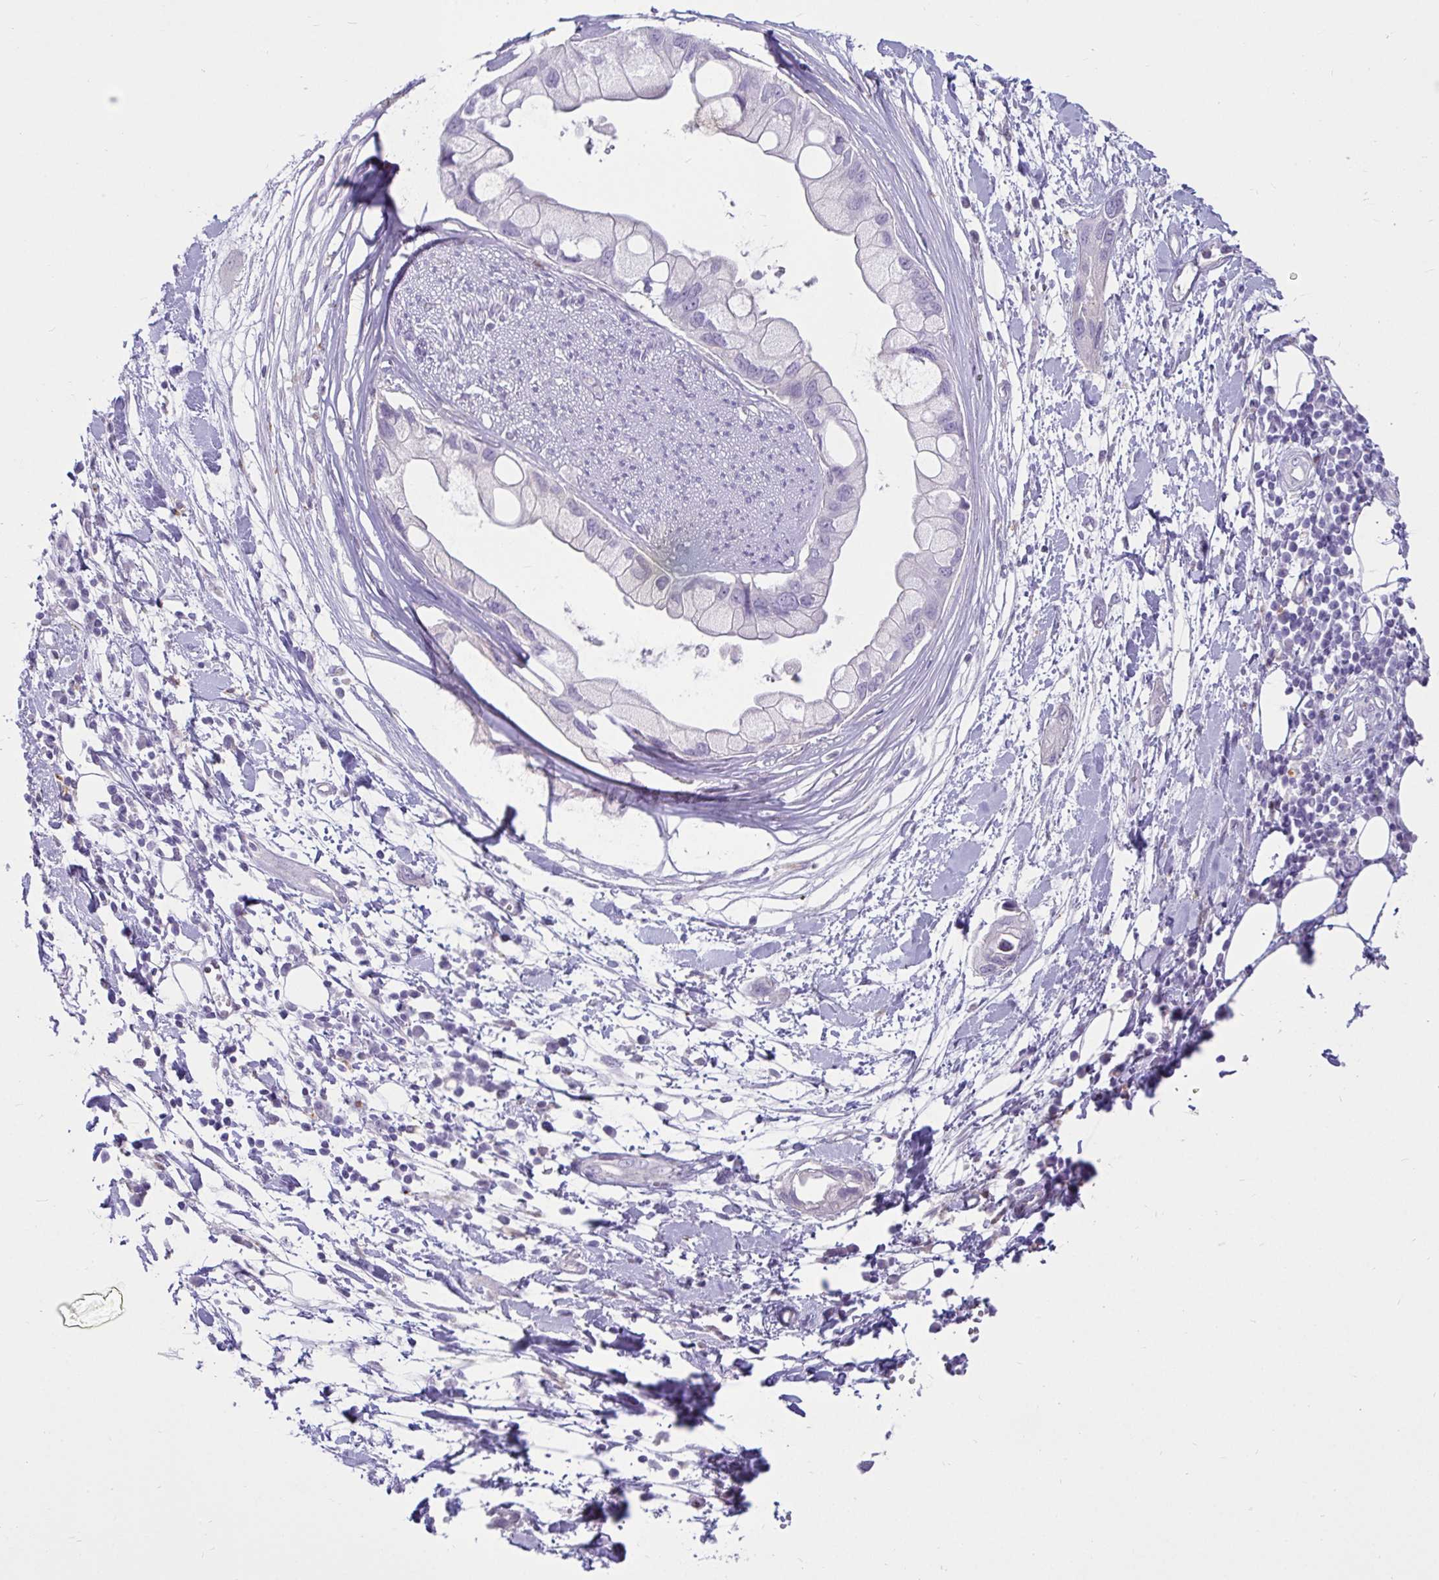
{"staining": {"intensity": "negative", "quantity": "none", "location": "none"}, "tissue": "pancreatic cancer", "cell_type": "Tumor cells", "image_type": "cancer", "snomed": [{"axis": "morphology", "description": "Adenocarcinoma, NOS"}, {"axis": "topography", "description": "Pancreas"}], "caption": "This image is of pancreatic adenocarcinoma stained with IHC to label a protein in brown with the nuclei are counter-stained blue. There is no positivity in tumor cells.", "gene": "CTSZ", "patient": {"sex": "female", "age": 73}}